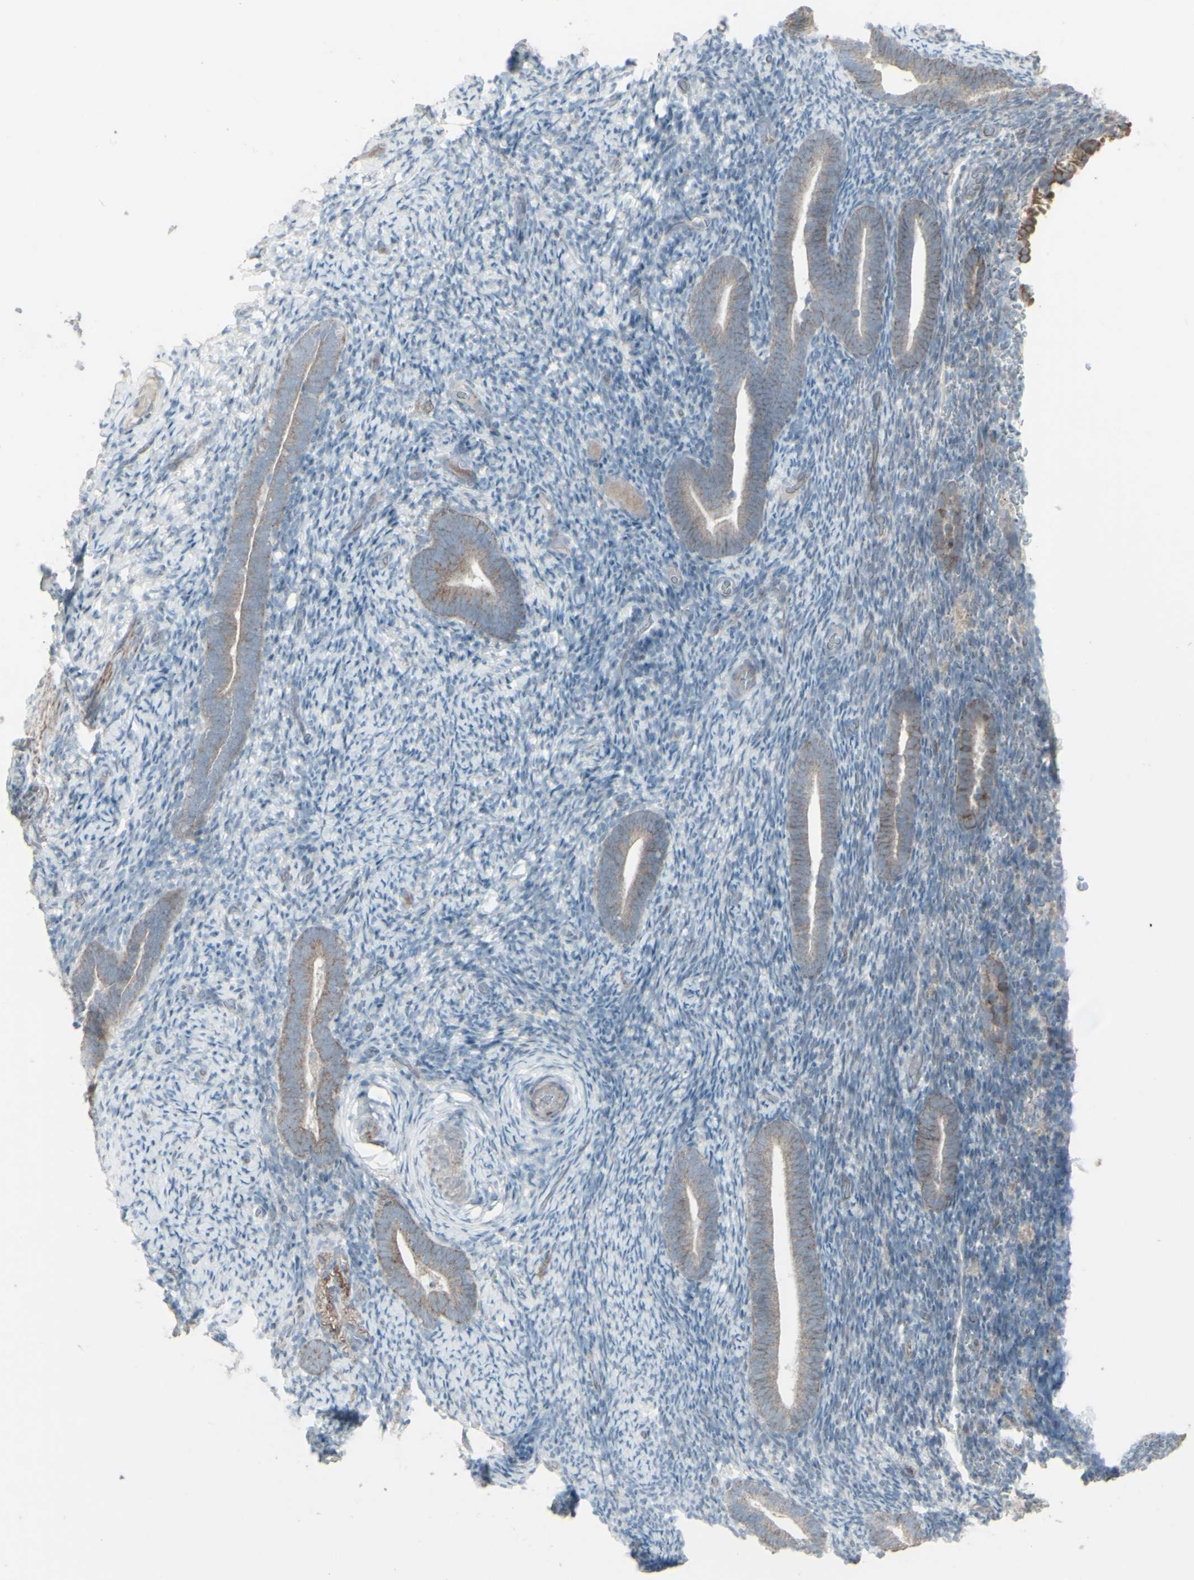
{"staining": {"intensity": "negative", "quantity": "none", "location": "none"}, "tissue": "endometrium", "cell_type": "Cells in endometrial stroma", "image_type": "normal", "snomed": [{"axis": "morphology", "description": "Normal tissue, NOS"}, {"axis": "topography", "description": "Endometrium"}], "caption": "High power microscopy photomicrograph of an immunohistochemistry (IHC) micrograph of benign endometrium, revealing no significant positivity in cells in endometrial stroma.", "gene": "GMNN", "patient": {"sex": "female", "age": 51}}